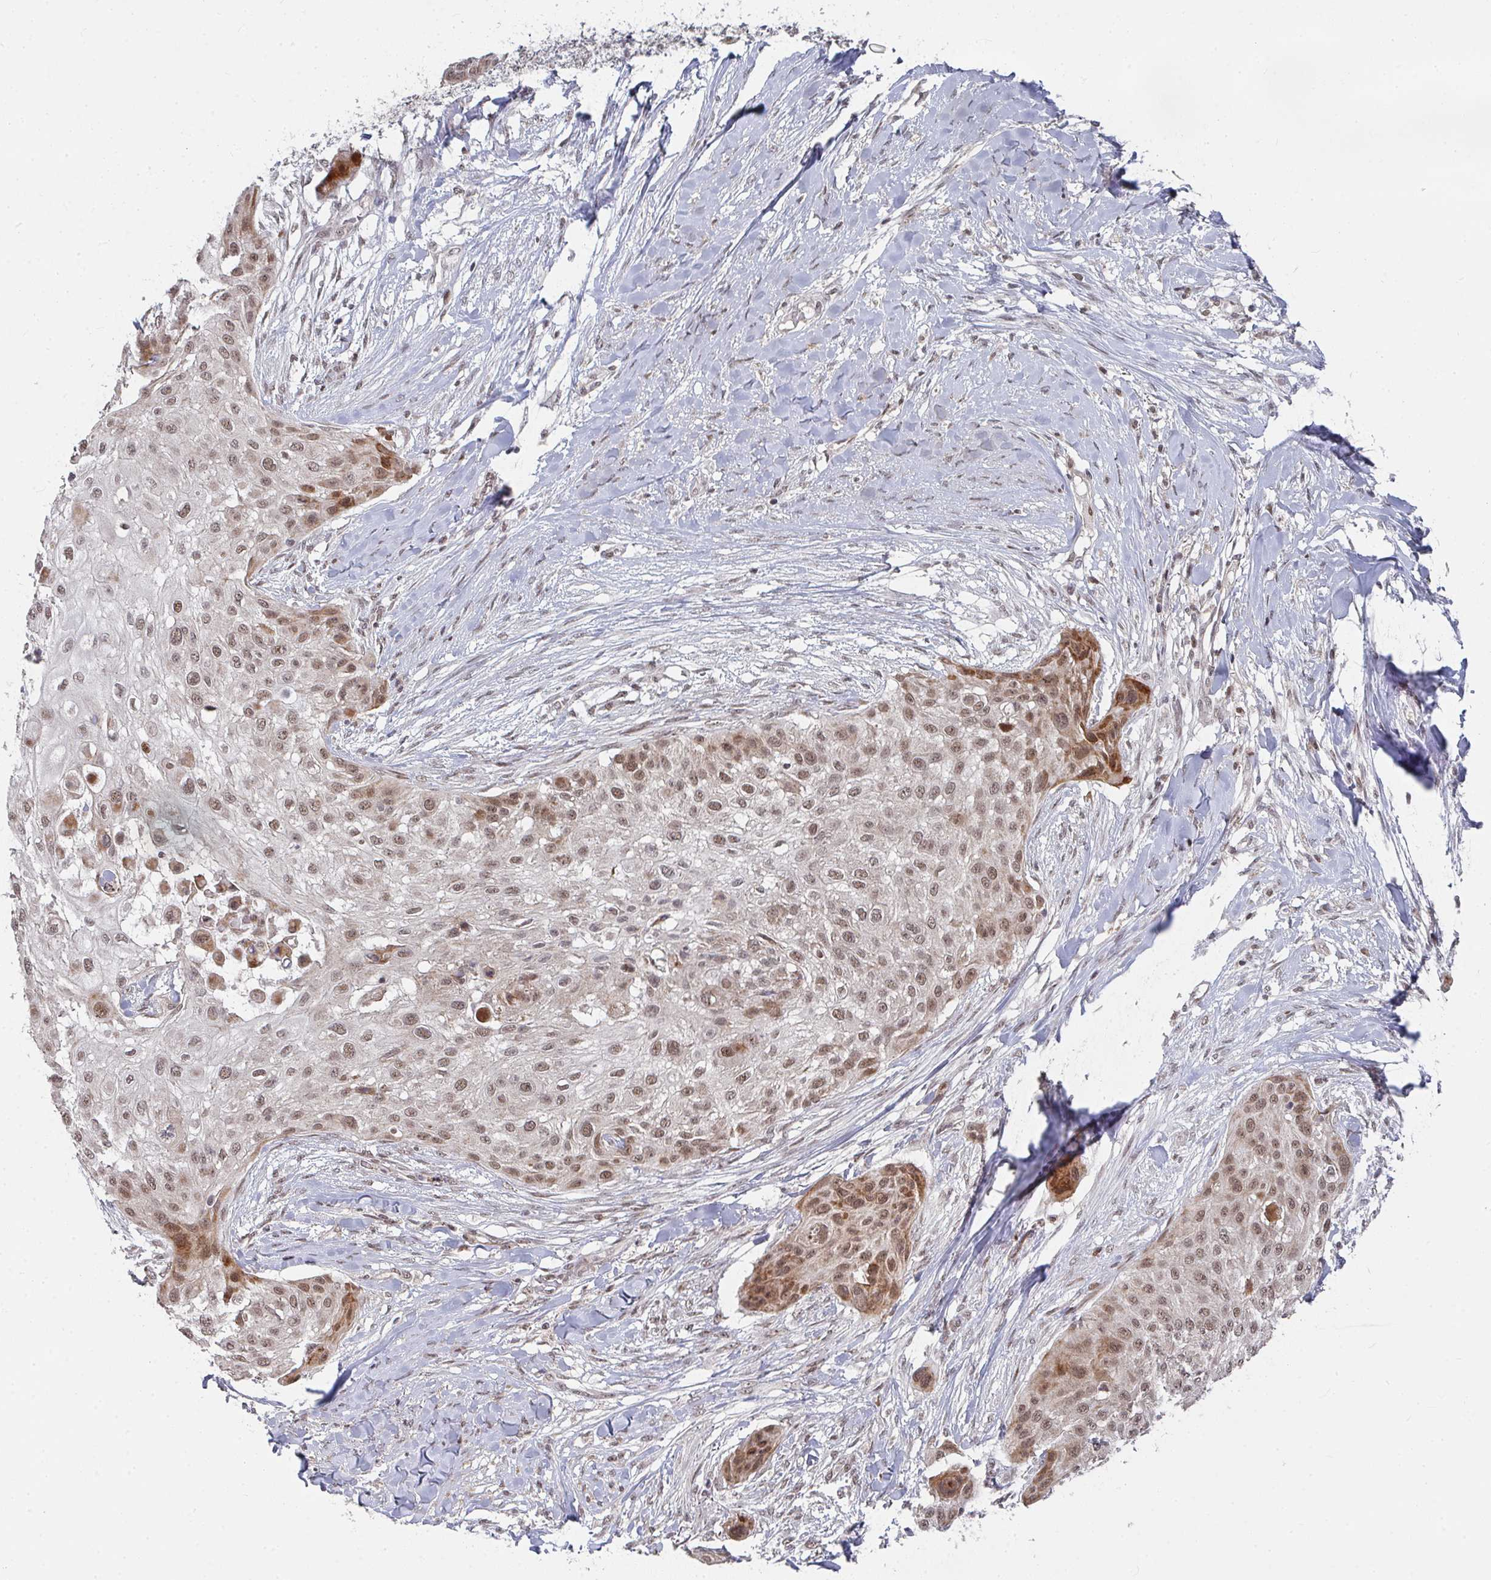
{"staining": {"intensity": "moderate", "quantity": ">75%", "location": "nuclear"}, "tissue": "skin cancer", "cell_type": "Tumor cells", "image_type": "cancer", "snomed": [{"axis": "morphology", "description": "Squamous cell carcinoma, NOS"}, {"axis": "topography", "description": "Skin"}], "caption": "The histopathology image demonstrates immunohistochemical staining of squamous cell carcinoma (skin). There is moderate nuclear positivity is identified in about >75% of tumor cells.", "gene": "RBBP5", "patient": {"sex": "female", "age": 87}}